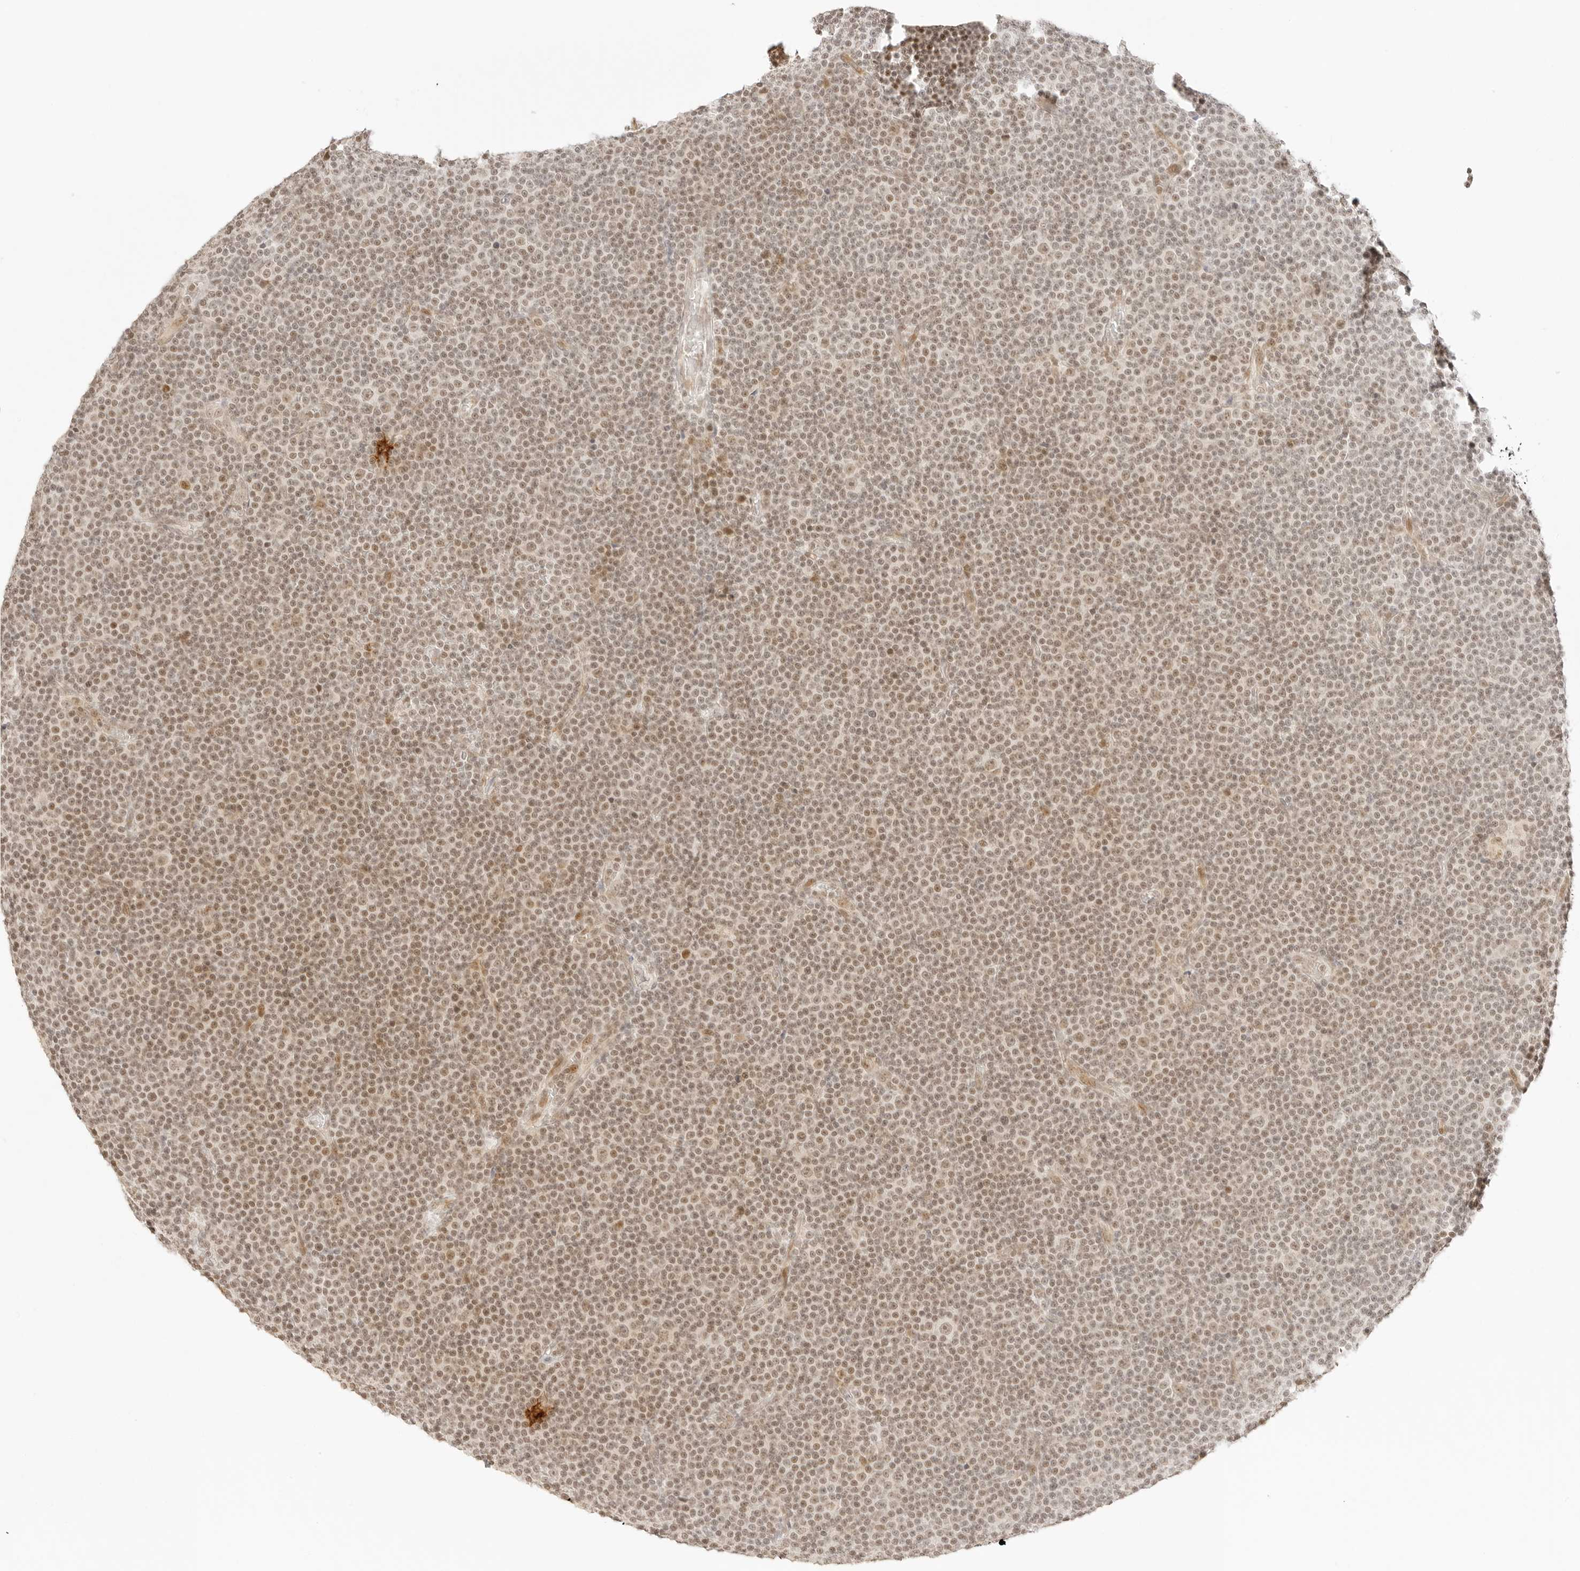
{"staining": {"intensity": "weak", "quantity": ">75%", "location": "nuclear"}, "tissue": "lymphoma", "cell_type": "Tumor cells", "image_type": "cancer", "snomed": [{"axis": "morphology", "description": "Malignant lymphoma, non-Hodgkin's type, Low grade"}, {"axis": "topography", "description": "Lymph node"}], "caption": "Human malignant lymphoma, non-Hodgkin's type (low-grade) stained with a protein marker reveals weak staining in tumor cells.", "gene": "GNAS", "patient": {"sex": "female", "age": 67}}